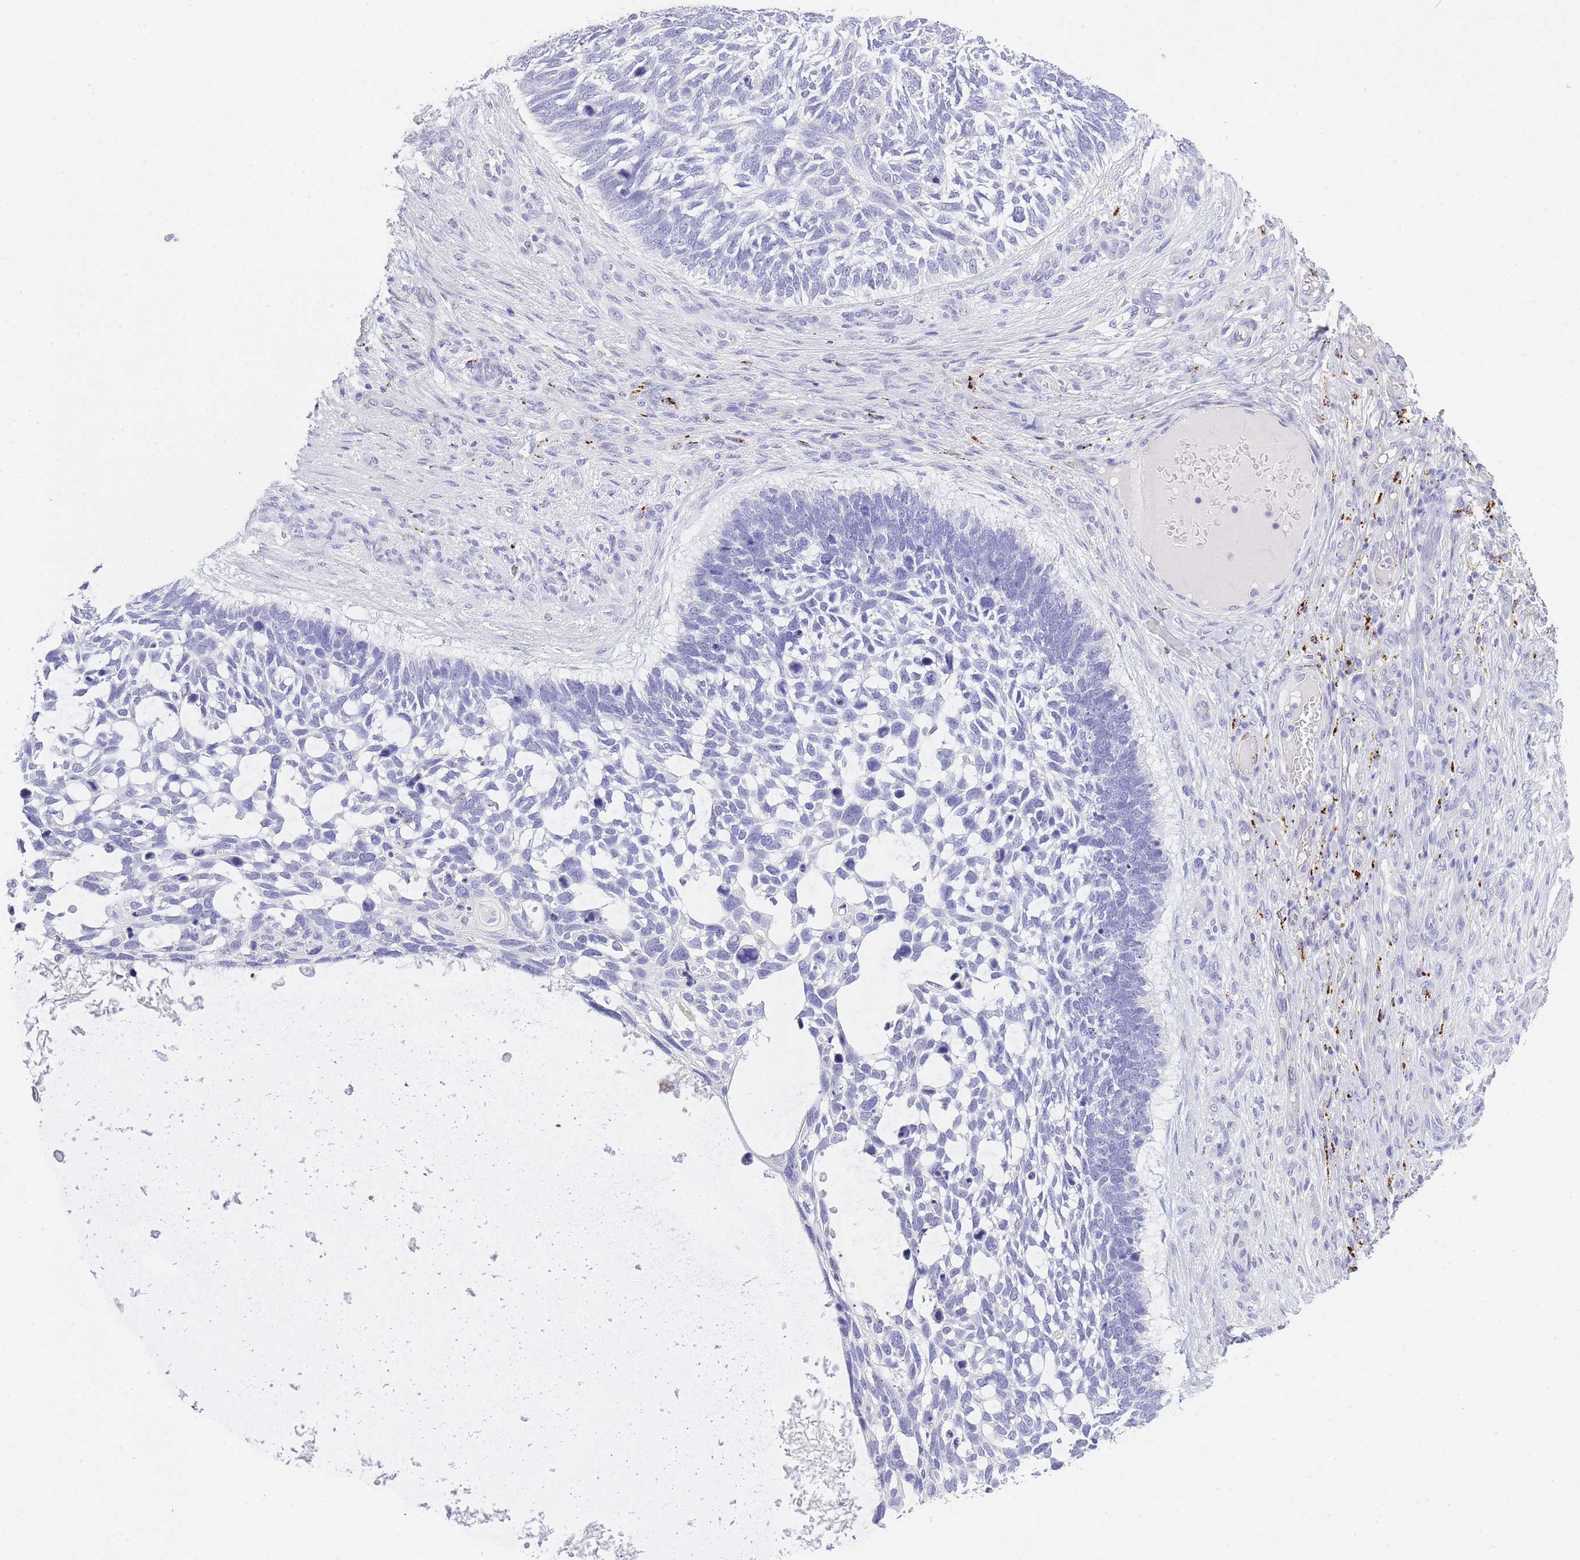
{"staining": {"intensity": "negative", "quantity": "none", "location": "none"}, "tissue": "skin cancer", "cell_type": "Tumor cells", "image_type": "cancer", "snomed": [{"axis": "morphology", "description": "Basal cell carcinoma"}, {"axis": "topography", "description": "Skin"}], "caption": "A histopathology image of skin cancer stained for a protein displays no brown staining in tumor cells.", "gene": "RHO", "patient": {"sex": "male", "age": 88}}